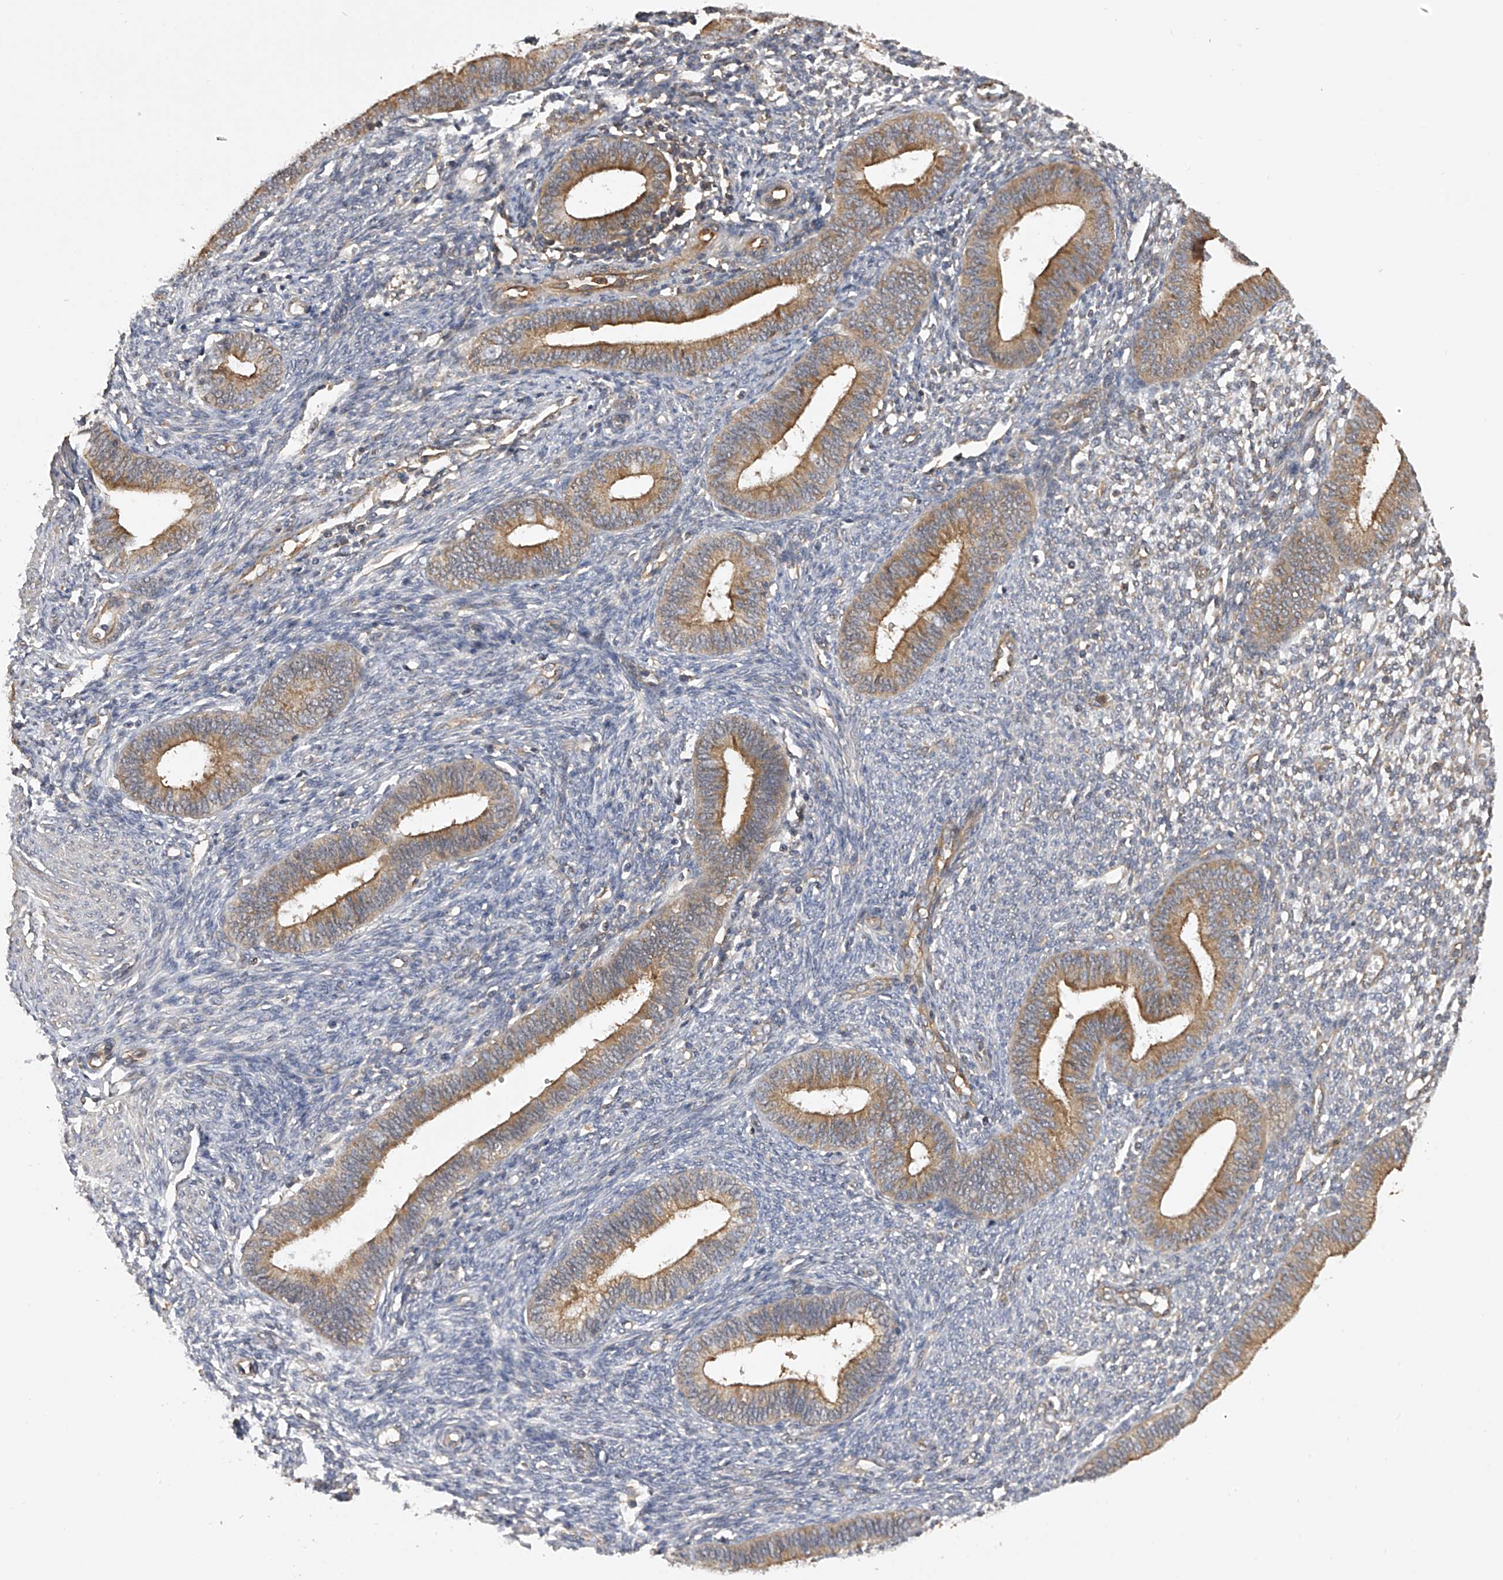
{"staining": {"intensity": "negative", "quantity": "none", "location": "none"}, "tissue": "endometrium", "cell_type": "Cells in endometrial stroma", "image_type": "normal", "snomed": [{"axis": "morphology", "description": "Normal tissue, NOS"}, {"axis": "topography", "description": "Endometrium"}], "caption": "A high-resolution photomicrograph shows immunohistochemistry (IHC) staining of benign endometrium, which displays no significant positivity in cells in endometrial stroma. The staining is performed using DAB (3,3'-diaminobenzidine) brown chromogen with nuclei counter-stained in using hematoxylin.", "gene": "PTPRA", "patient": {"sex": "female", "age": 46}}